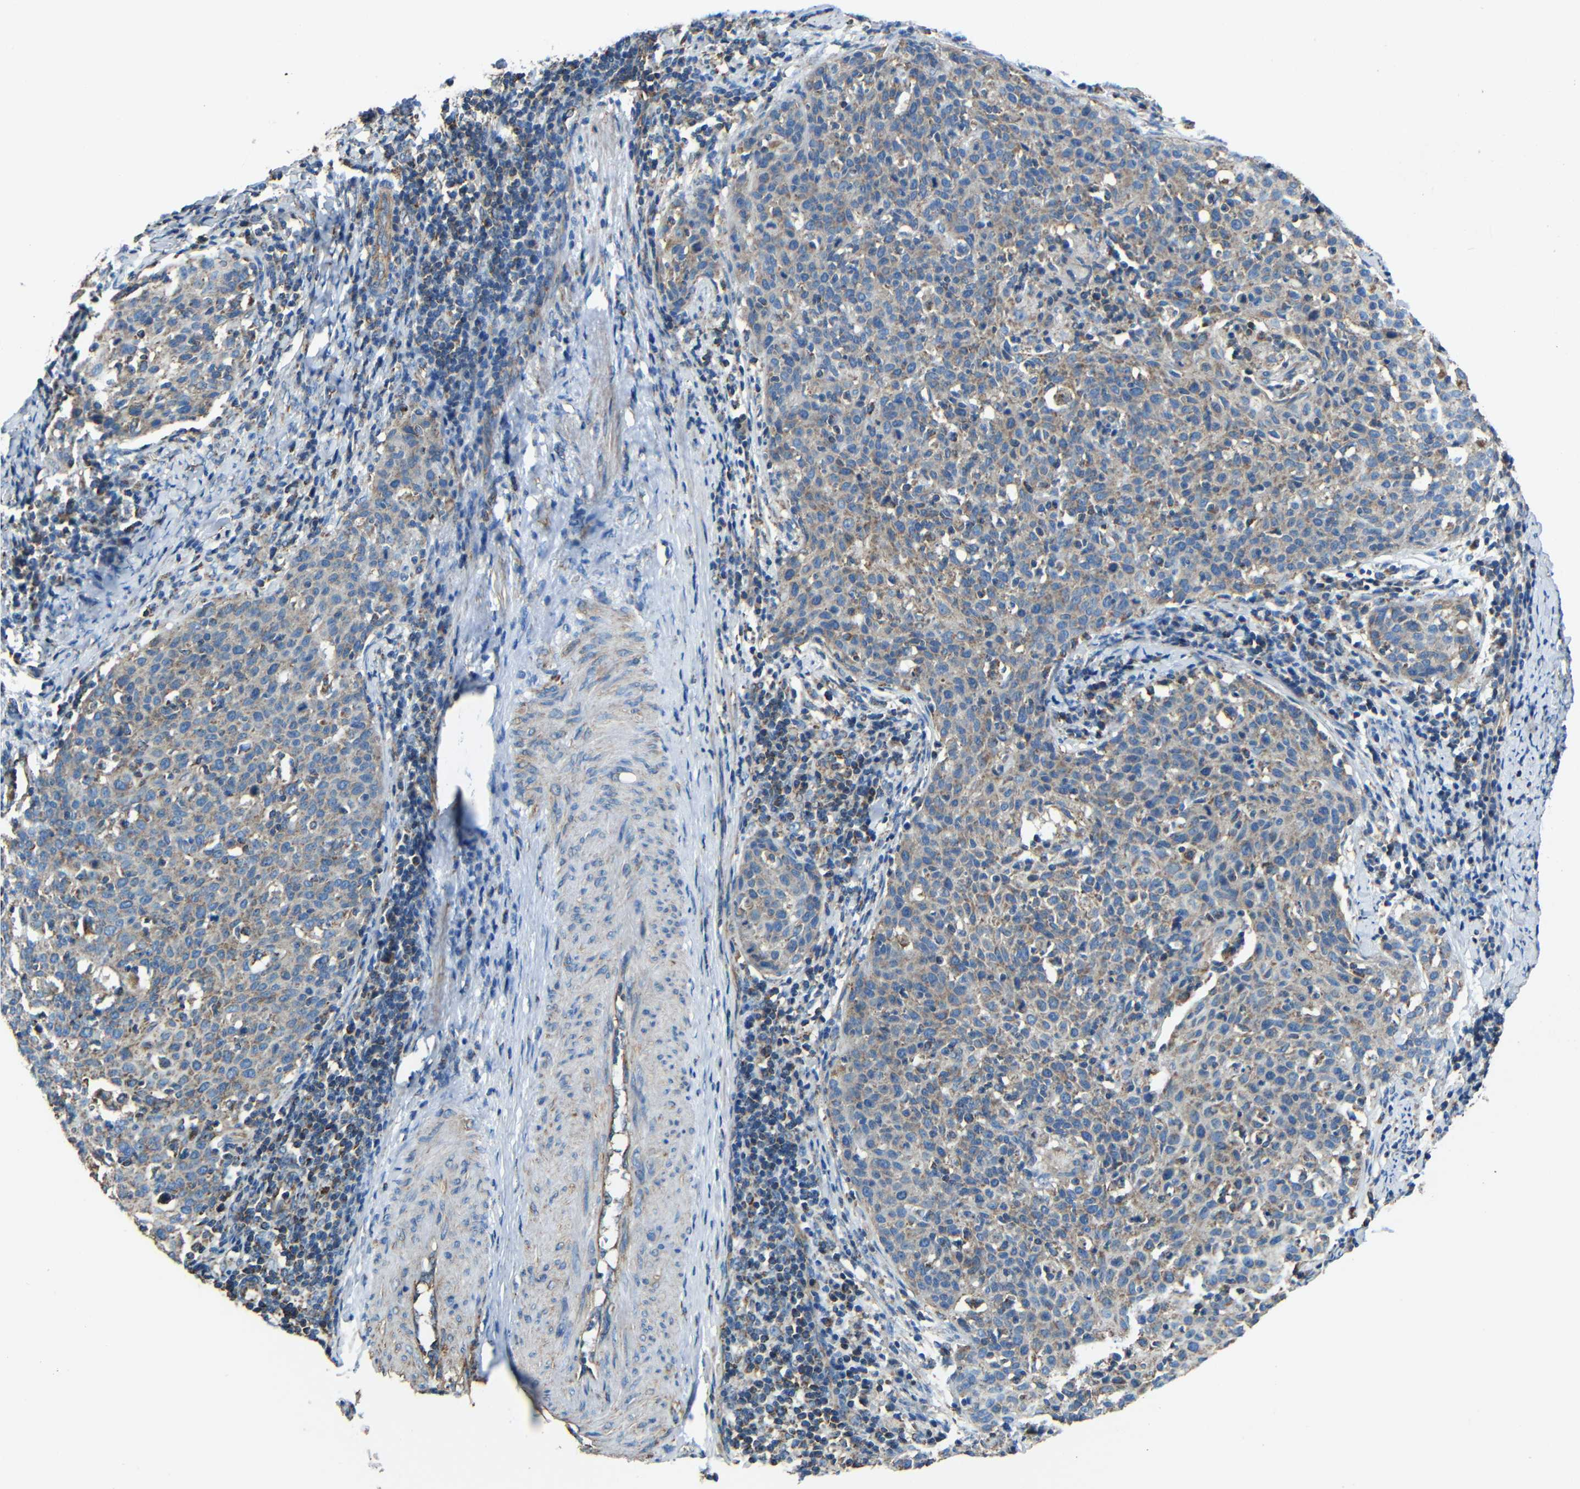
{"staining": {"intensity": "weak", "quantity": ">75%", "location": "cytoplasmic/membranous"}, "tissue": "cervical cancer", "cell_type": "Tumor cells", "image_type": "cancer", "snomed": [{"axis": "morphology", "description": "Squamous cell carcinoma, NOS"}, {"axis": "topography", "description": "Cervix"}], "caption": "Immunohistochemical staining of cervical squamous cell carcinoma demonstrates low levels of weak cytoplasmic/membranous positivity in about >75% of tumor cells.", "gene": "INTS6L", "patient": {"sex": "female", "age": 38}}